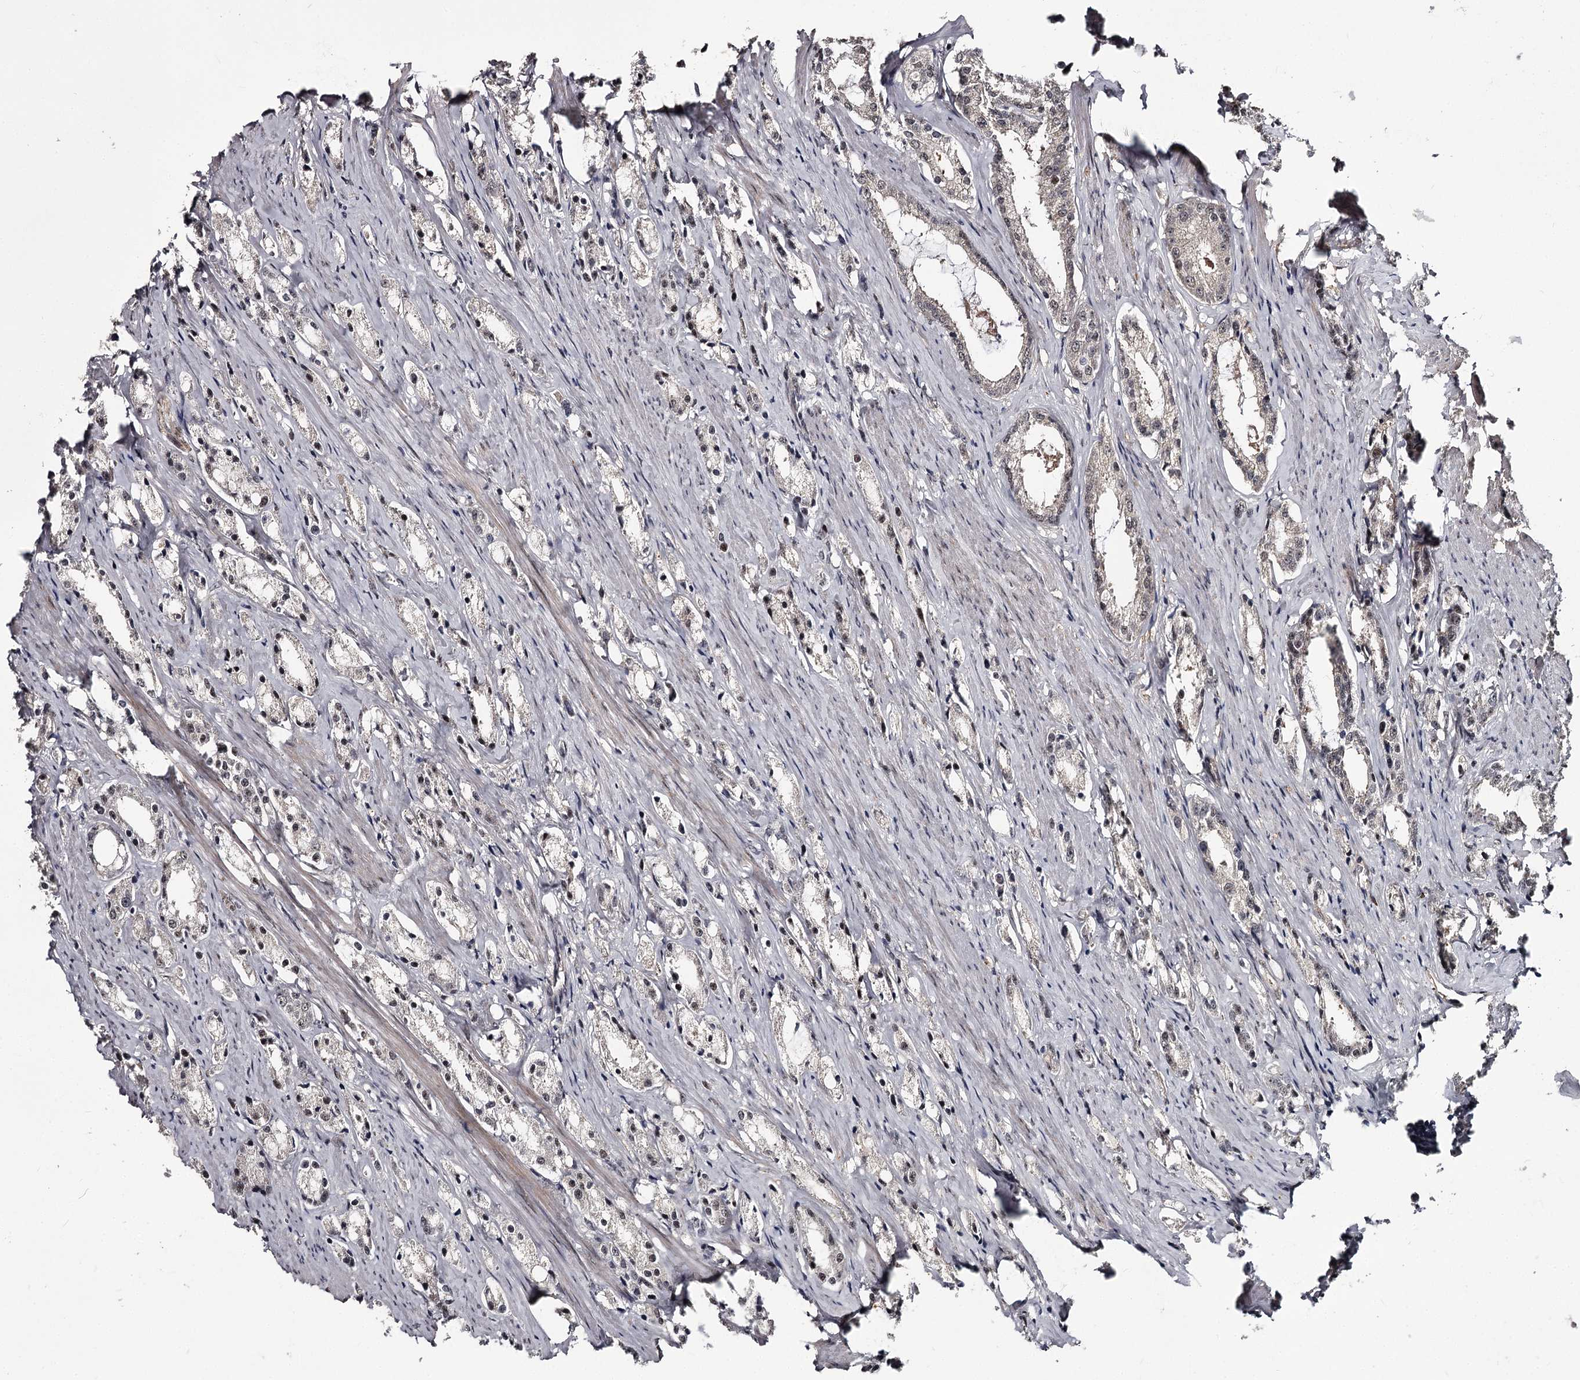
{"staining": {"intensity": "negative", "quantity": "none", "location": "none"}, "tissue": "prostate cancer", "cell_type": "Tumor cells", "image_type": "cancer", "snomed": [{"axis": "morphology", "description": "Adenocarcinoma, High grade"}, {"axis": "topography", "description": "Prostate"}], "caption": "This is an IHC image of human prostate cancer (adenocarcinoma (high-grade)). There is no staining in tumor cells.", "gene": "RNF44", "patient": {"sex": "male", "age": 66}}